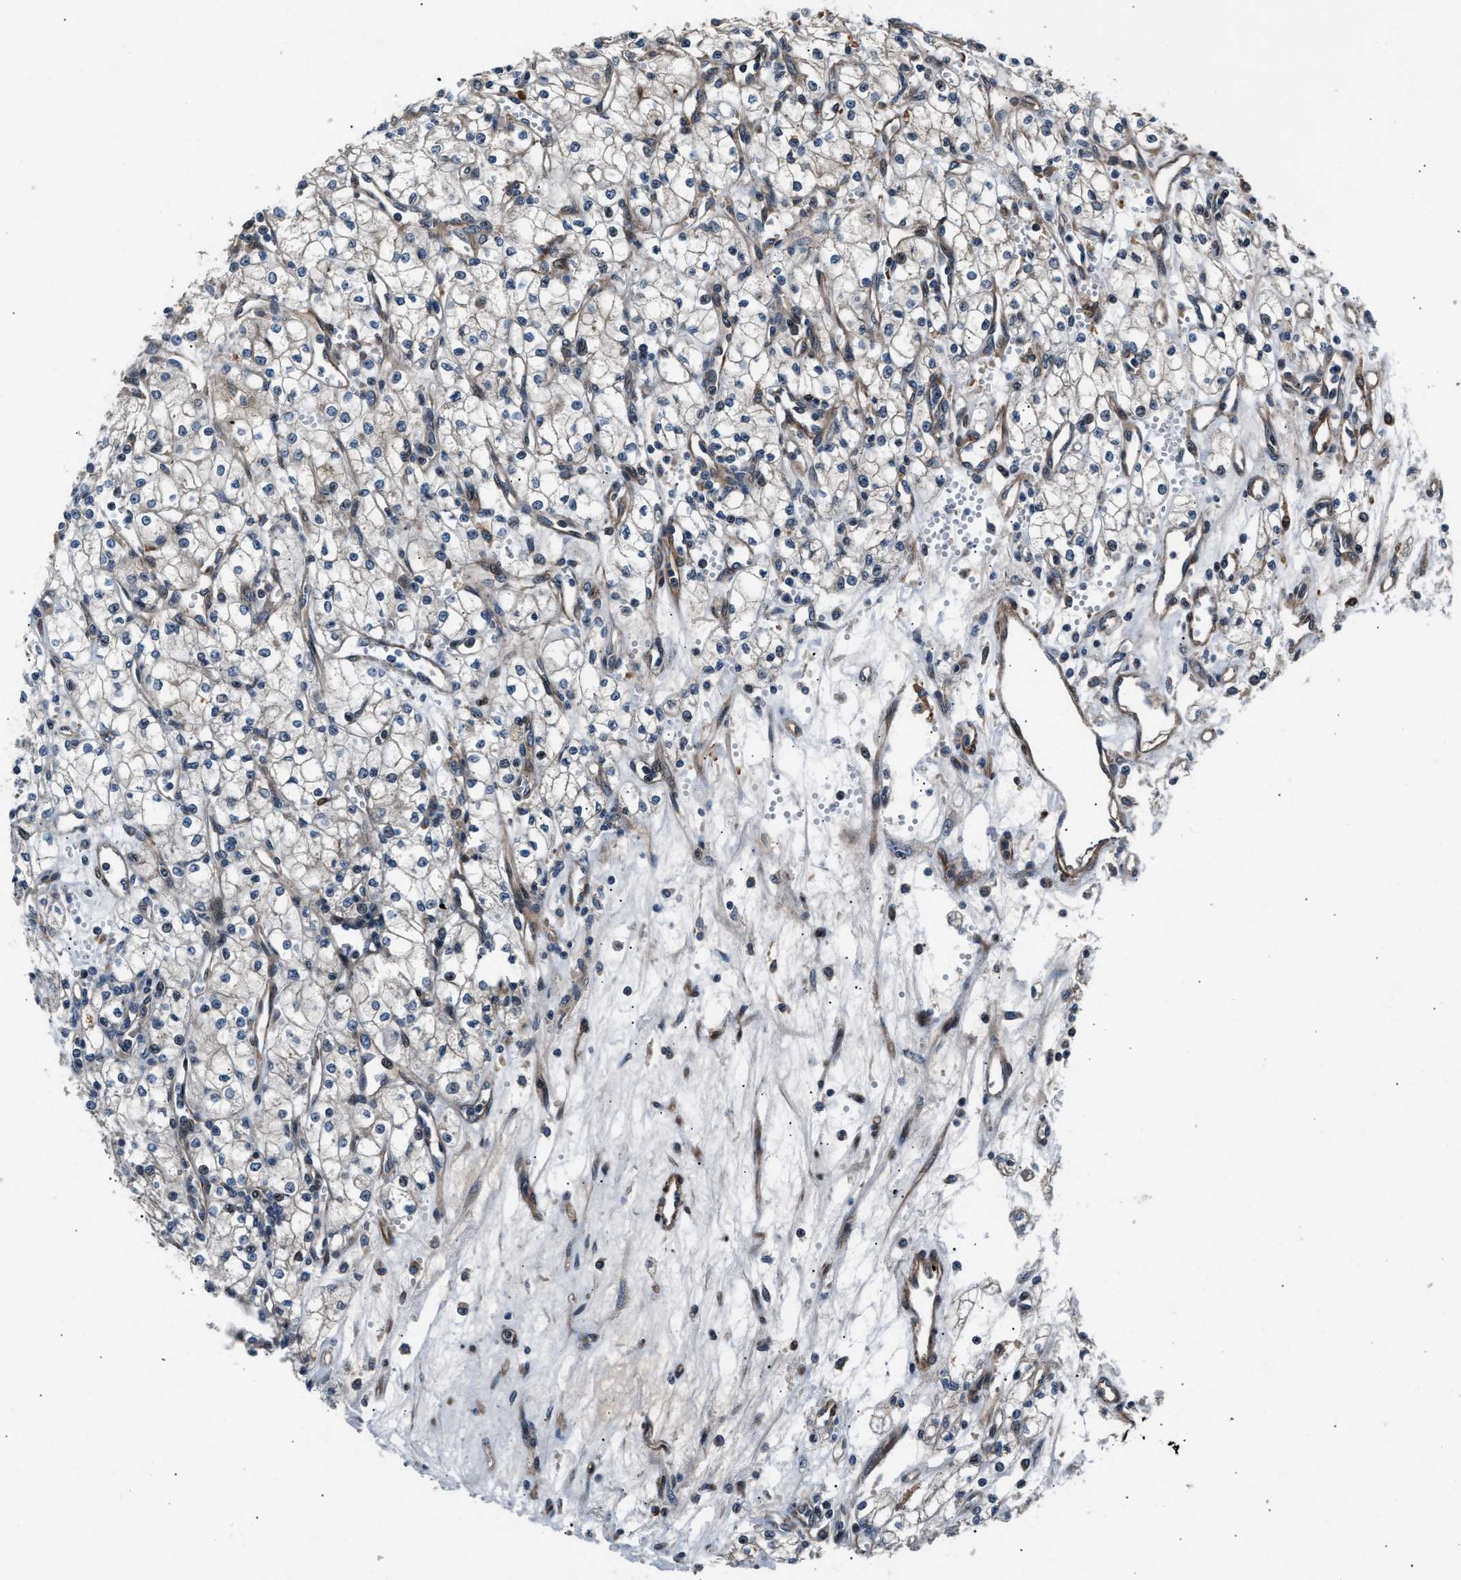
{"staining": {"intensity": "negative", "quantity": "none", "location": "none"}, "tissue": "renal cancer", "cell_type": "Tumor cells", "image_type": "cancer", "snomed": [{"axis": "morphology", "description": "Adenocarcinoma, NOS"}, {"axis": "topography", "description": "Kidney"}], "caption": "This photomicrograph is of renal adenocarcinoma stained with immunohistochemistry to label a protein in brown with the nuclei are counter-stained blue. There is no positivity in tumor cells. (Immunohistochemistry, brightfield microscopy, high magnification).", "gene": "DYNC2I1", "patient": {"sex": "male", "age": 59}}